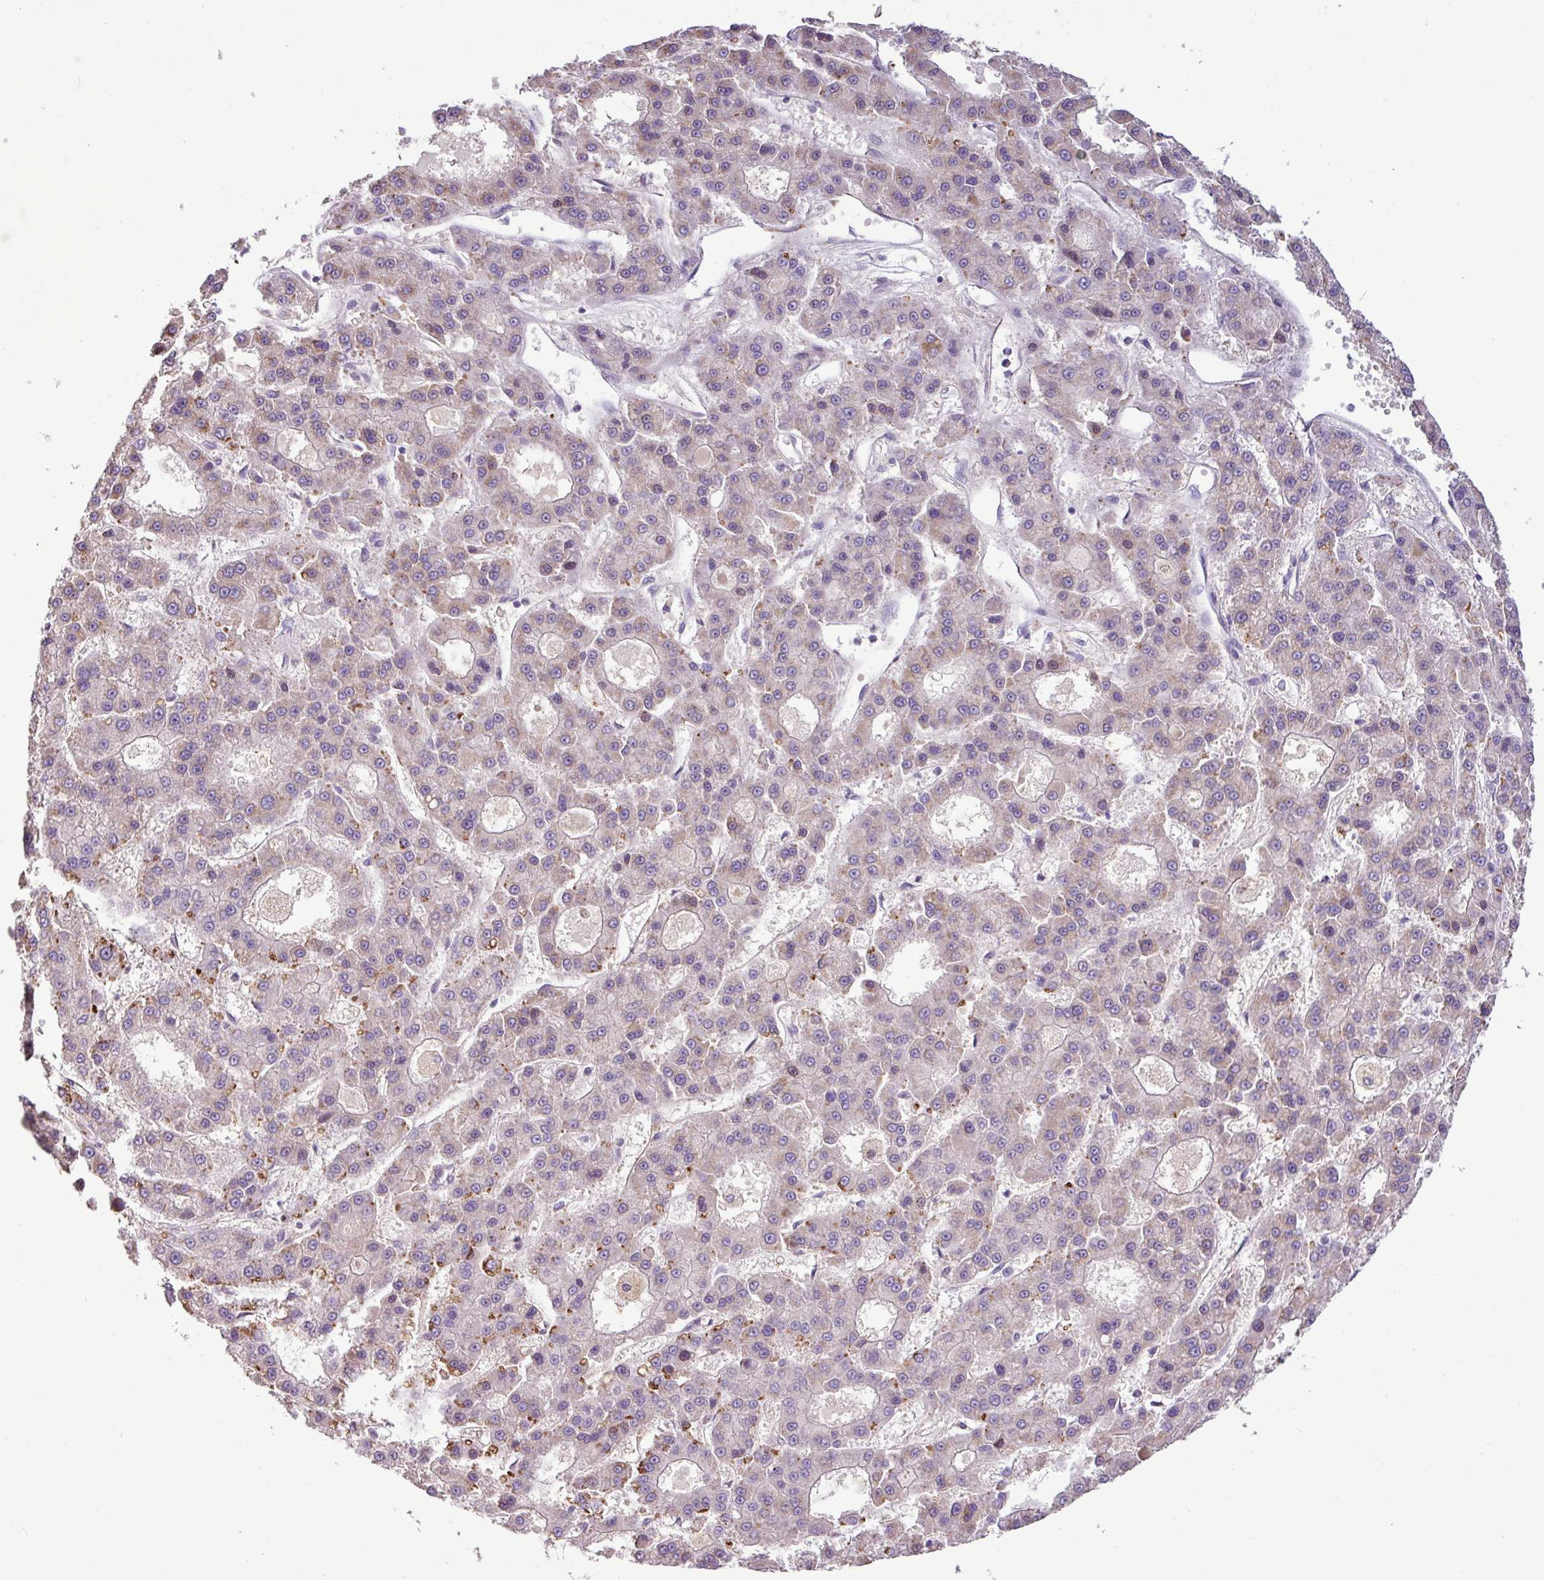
{"staining": {"intensity": "negative", "quantity": "none", "location": "none"}, "tissue": "liver cancer", "cell_type": "Tumor cells", "image_type": "cancer", "snomed": [{"axis": "morphology", "description": "Carcinoma, Hepatocellular, NOS"}, {"axis": "topography", "description": "Liver"}], "caption": "Immunohistochemistry photomicrograph of neoplastic tissue: human liver hepatocellular carcinoma stained with DAB exhibits no significant protein staining in tumor cells. The staining is performed using DAB brown chromogen with nuclei counter-stained in using hematoxylin.", "gene": "PNLDC1", "patient": {"sex": "male", "age": 70}}